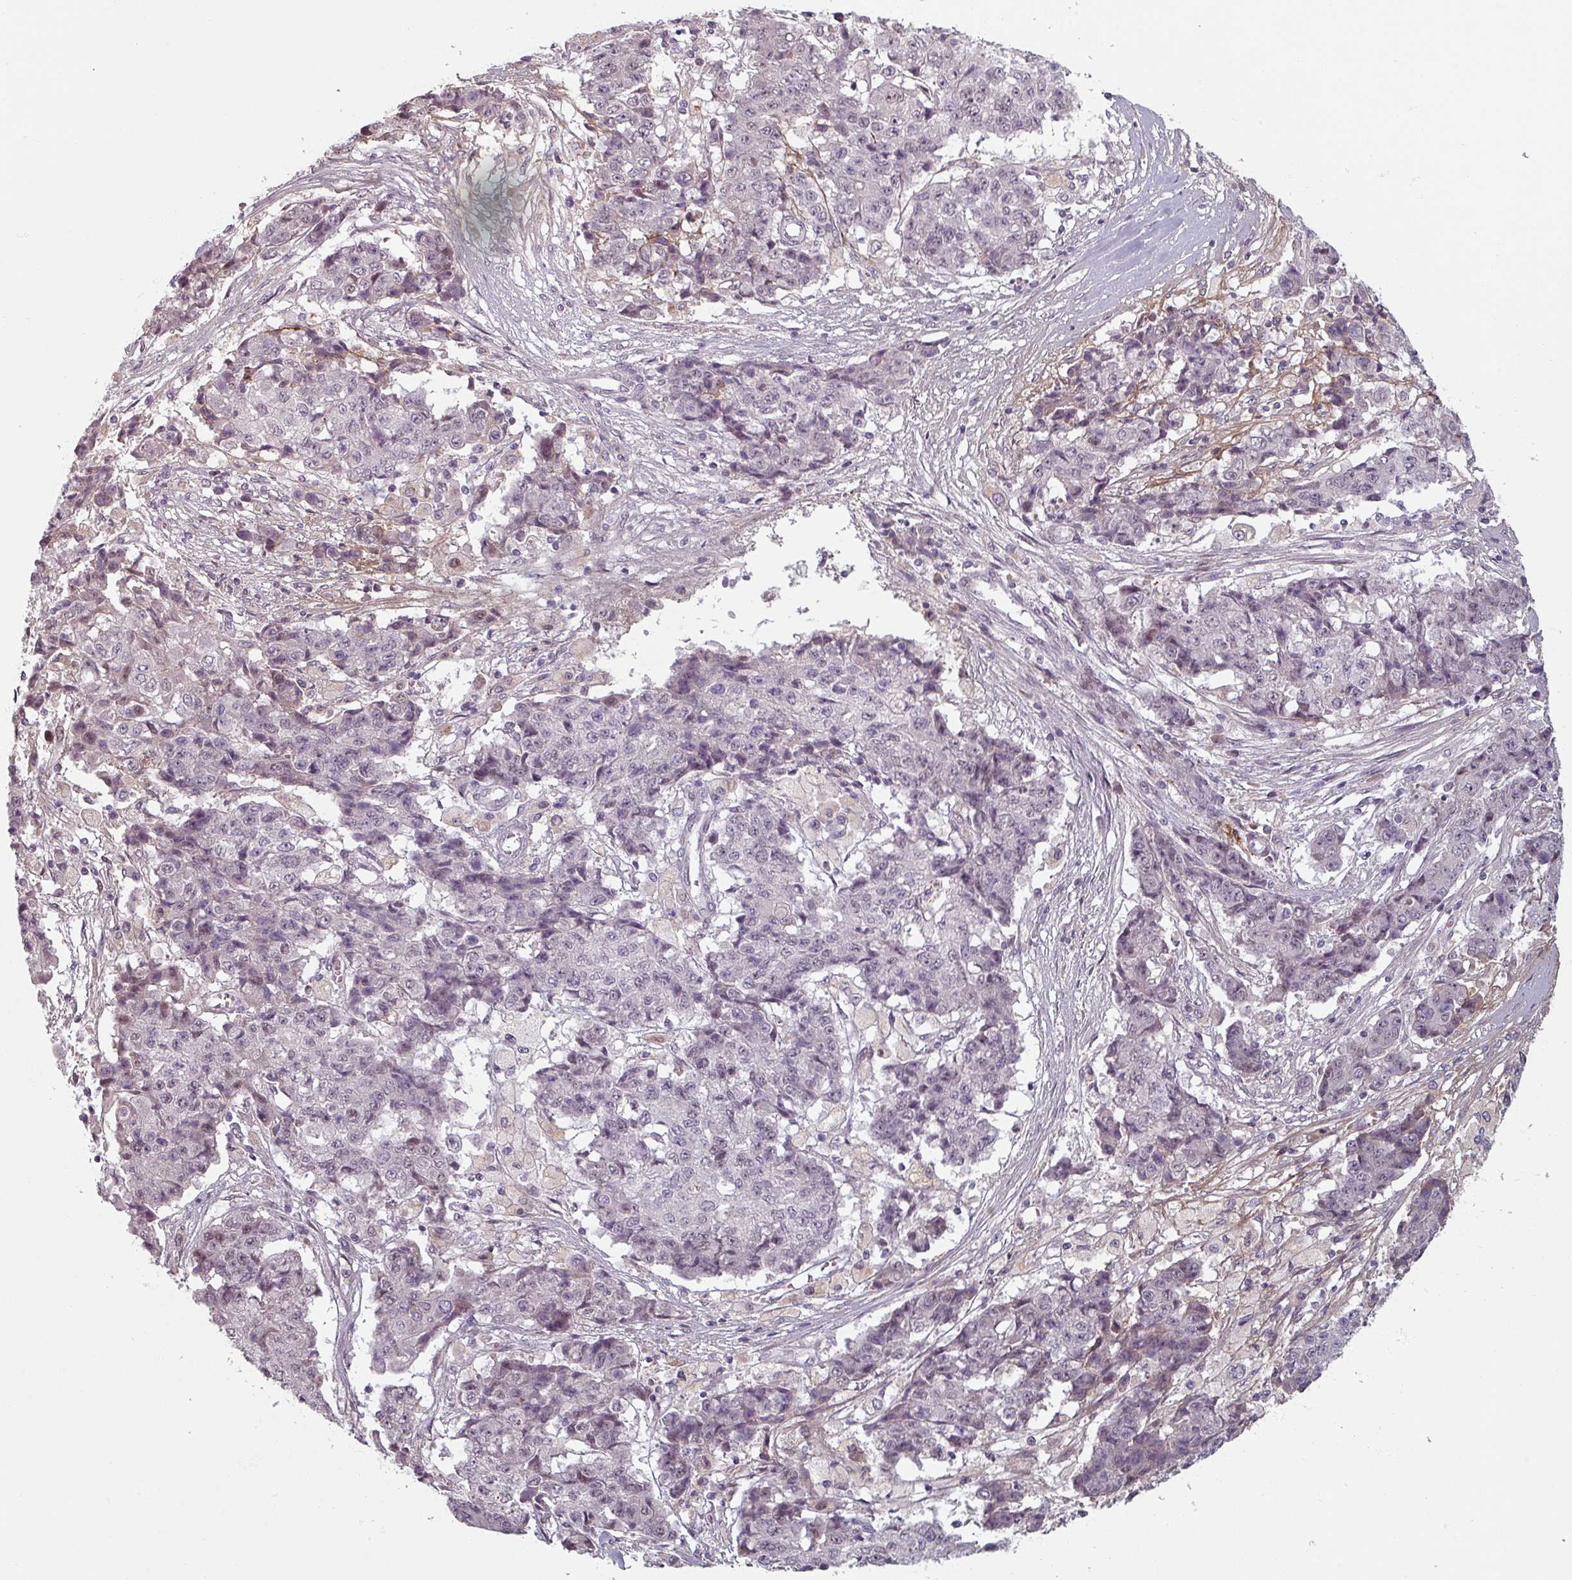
{"staining": {"intensity": "negative", "quantity": "none", "location": "none"}, "tissue": "ovarian cancer", "cell_type": "Tumor cells", "image_type": "cancer", "snomed": [{"axis": "morphology", "description": "Carcinoma, endometroid"}, {"axis": "topography", "description": "Ovary"}], "caption": "Immunohistochemical staining of human endometroid carcinoma (ovarian) reveals no significant positivity in tumor cells. (Stains: DAB (3,3'-diaminobenzidine) immunohistochemistry with hematoxylin counter stain, Microscopy: brightfield microscopy at high magnification).", "gene": "CYB5RL", "patient": {"sex": "female", "age": 42}}